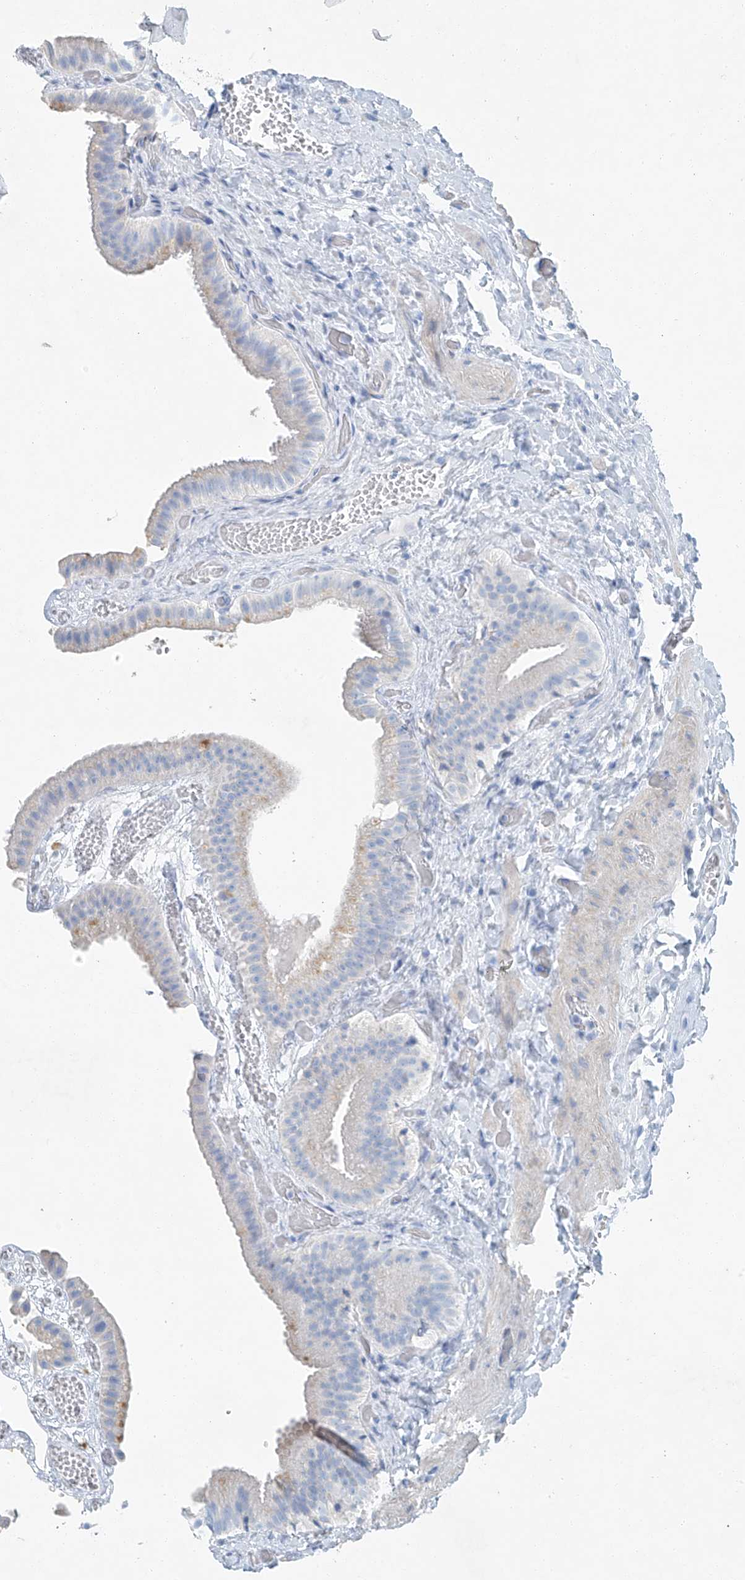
{"staining": {"intensity": "weak", "quantity": "<25%", "location": "cytoplasmic/membranous"}, "tissue": "gallbladder", "cell_type": "Glandular cells", "image_type": "normal", "snomed": [{"axis": "morphology", "description": "Normal tissue, NOS"}, {"axis": "topography", "description": "Gallbladder"}], "caption": "This histopathology image is of unremarkable gallbladder stained with IHC to label a protein in brown with the nuclei are counter-stained blue. There is no staining in glandular cells.", "gene": "C1orf87", "patient": {"sex": "female", "age": 64}}